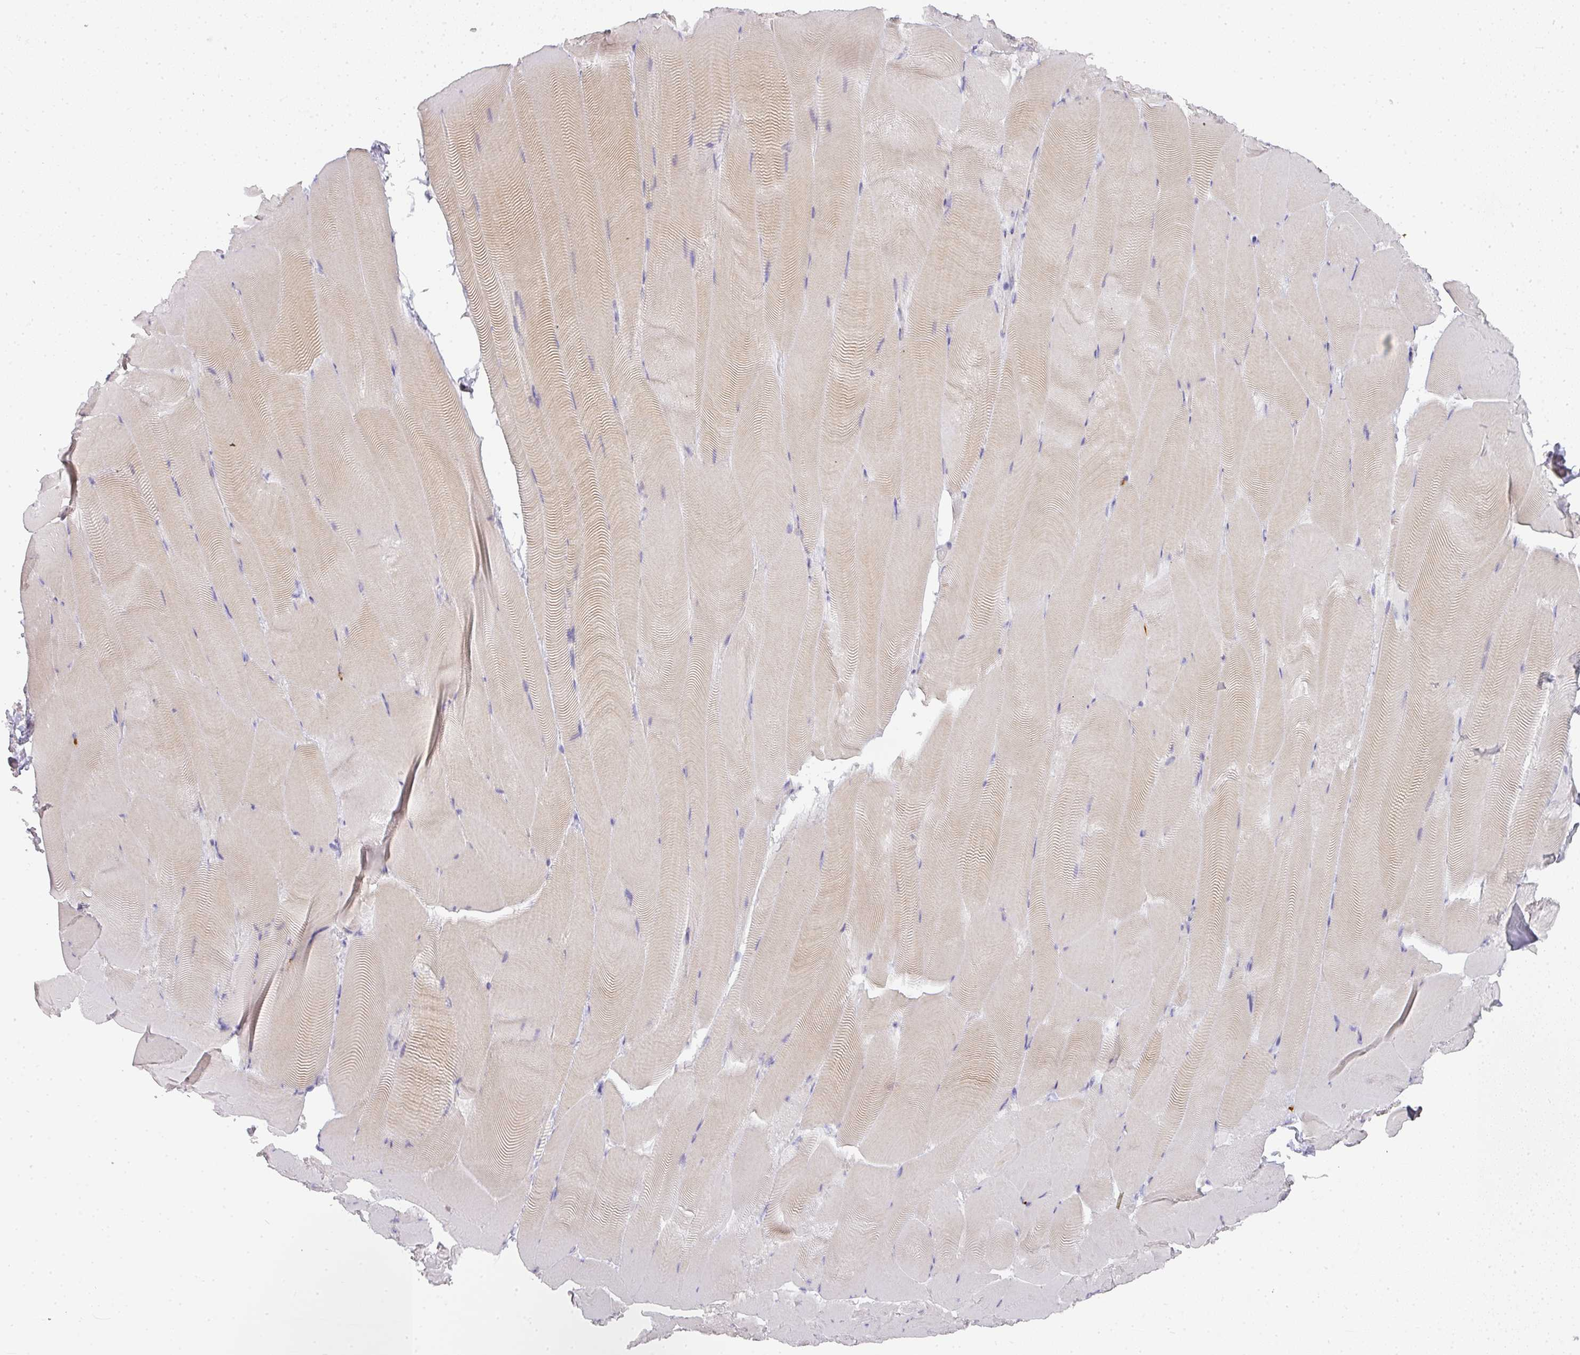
{"staining": {"intensity": "weak", "quantity": "25%-75%", "location": "cytoplasmic/membranous"}, "tissue": "skeletal muscle", "cell_type": "Myocytes", "image_type": "normal", "snomed": [{"axis": "morphology", "description": "Normal tissue, NOS"}, {"axis": "topography", "description": "Skeletal muscle"}], "caption": "The image displays immunohistochemical staining of benign skeletal muscle. There is weak cytoplasmic/membranous staining is present in approximately 25%-75% of myocytes.", "gene": "HHEX", "patient": {"sex": "female", "age": 64}}